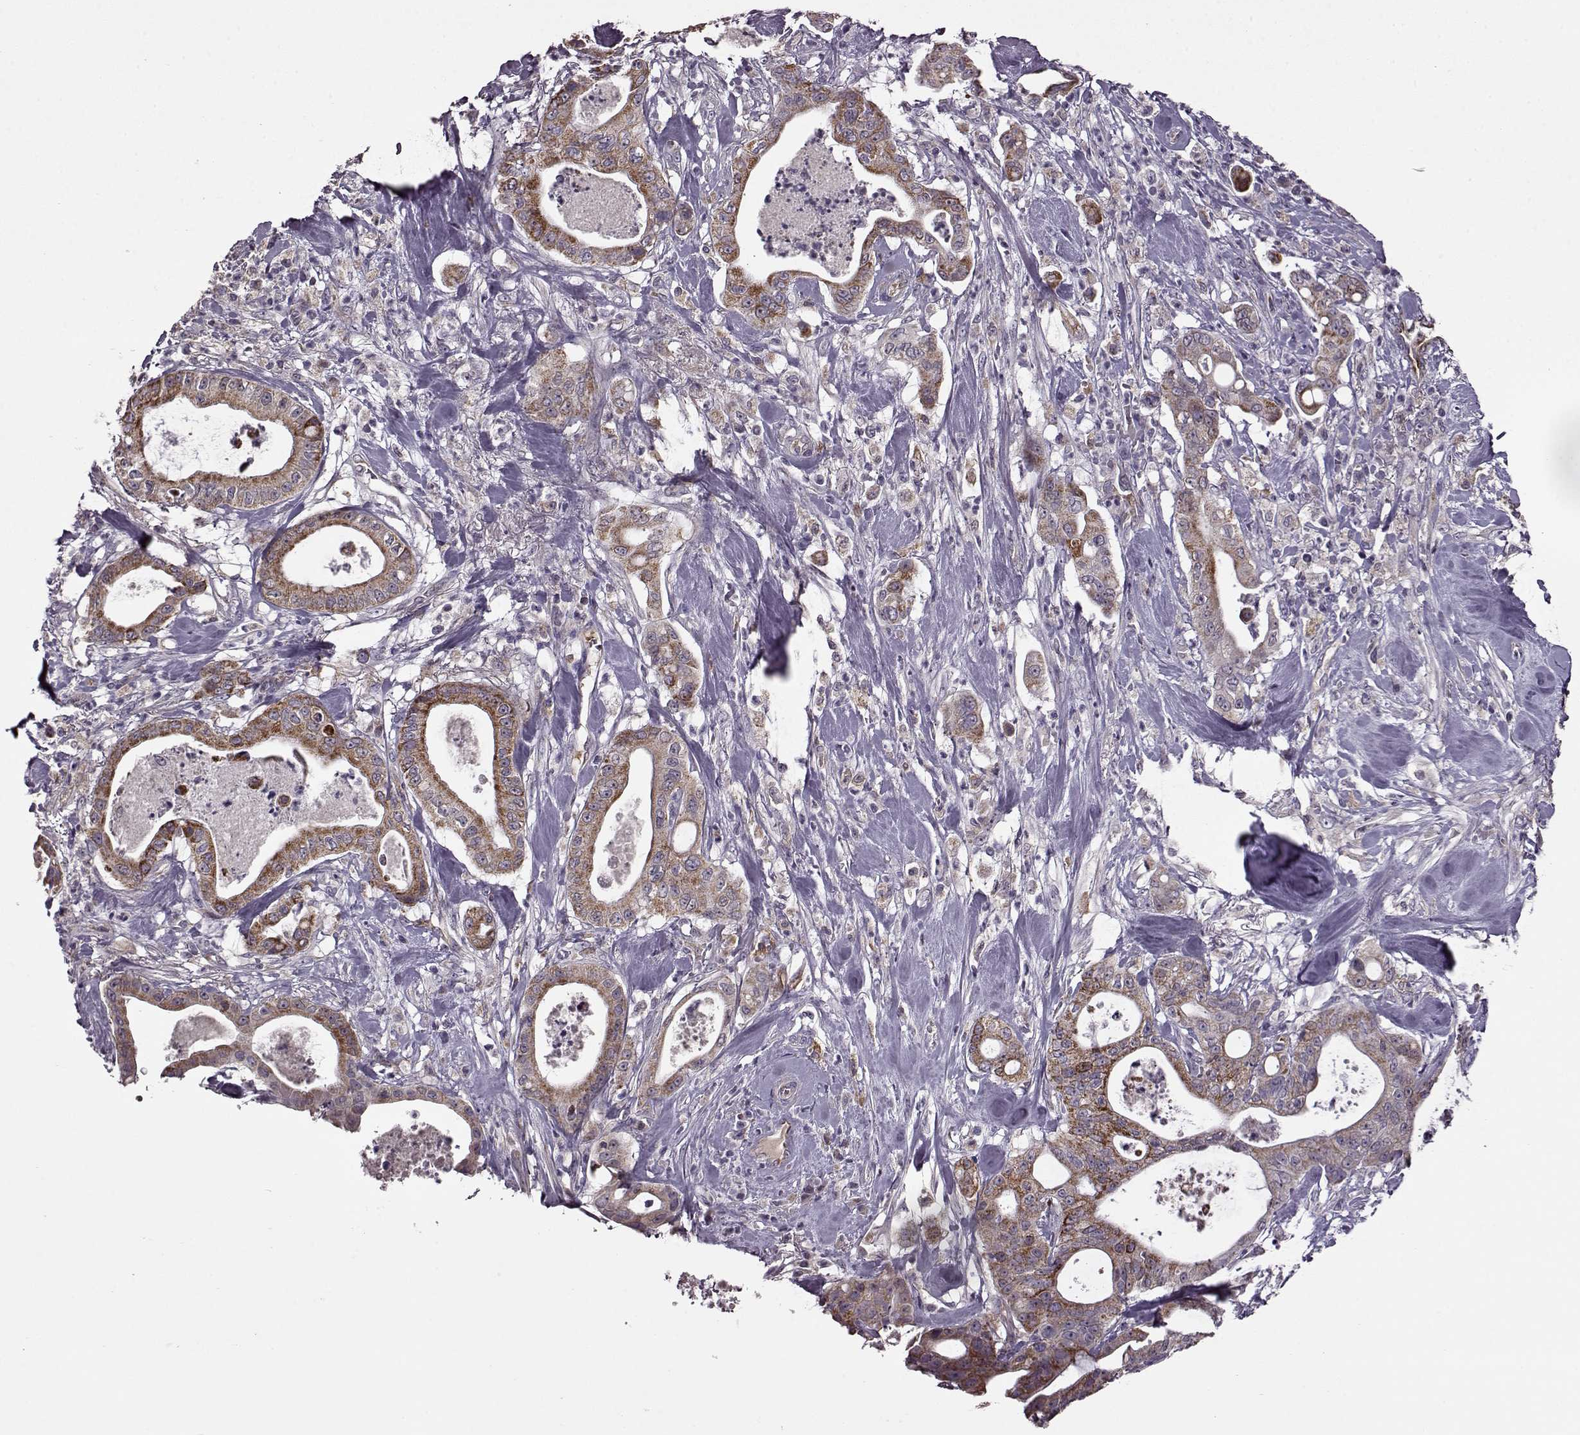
{"staining": {"intensity": "strong", "quantity": ">75%", "location": "cytoplasmic/membranous"}, "tissue": "pancreatic cancer", "cell_type": "Tumor cells", "image_type": "cancer", "snomed": [{"axis": "morphology", "description": "Adenocarcinoma, NOS"}, {"axis": "topography", "description": "Pancreas"}], "caption": "Brown immunohistochemical staining in adenocarcinoma (pancreatic) shows strong cytoplasmic/membranous positivity in about >75% of tumor cells.", "gene": "MTSS1", "patient": {"sex": "male", "age": 71}}